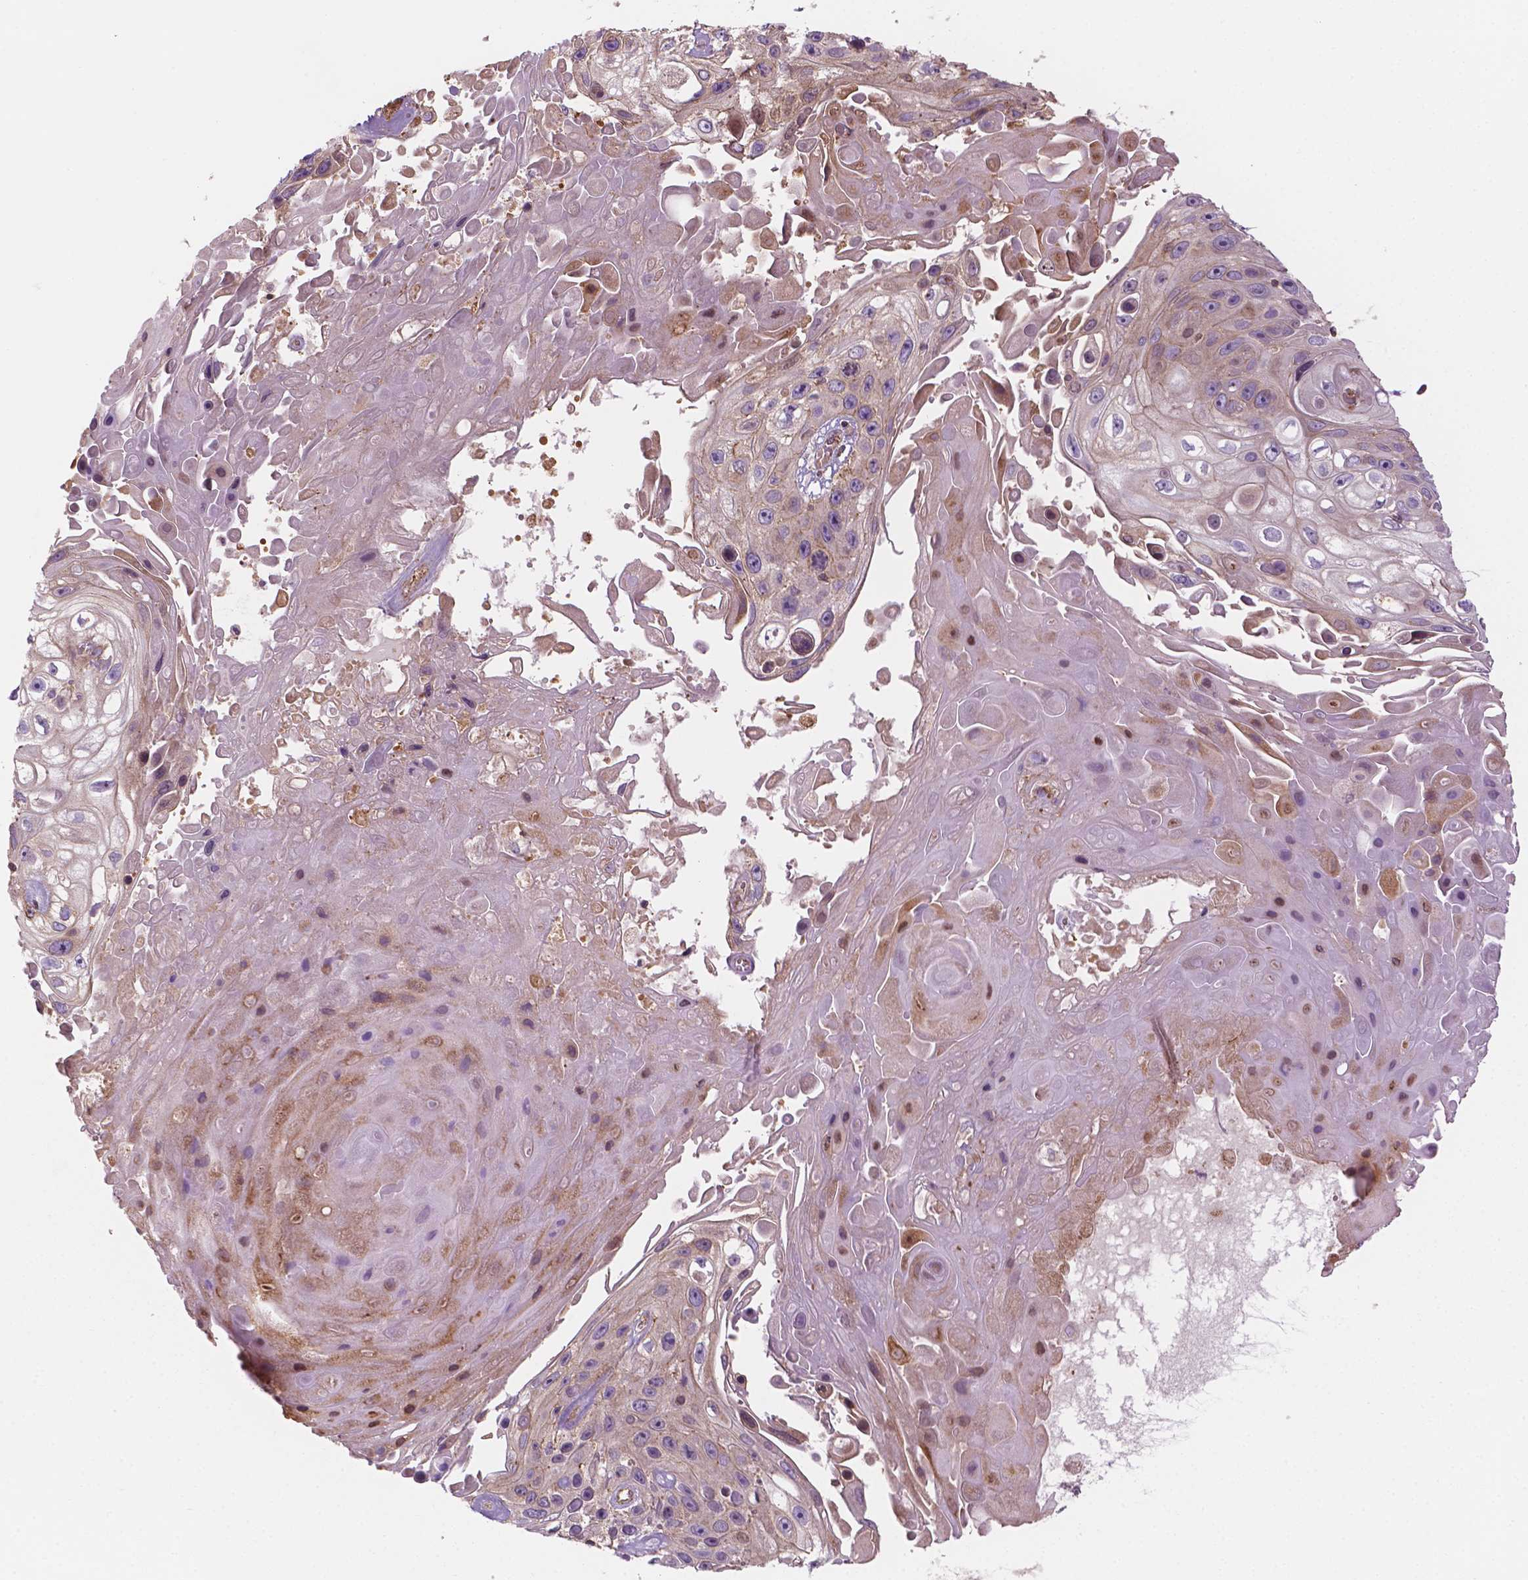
{"staining": {"intensity": "weak", "quantity": "<25%", "location": "cytoplasmic/membranous"}, "tissue": "skin cancer", "cell_type": "Tumor cells", "image_type": "cancer", "snomed": [{"axis": "morphology", "description": "Squamous cell carcinoma, NOS"}, {"axis": "topography", "description": "Skin"}], "caption": "This is an immunohistochemistry (IHC) photomicrograph of squamous cell carcinoma (skin). There is no positivity in tumor cells.", "gene": "SURF4", "patient": {"sex": "male", "age": 82}}